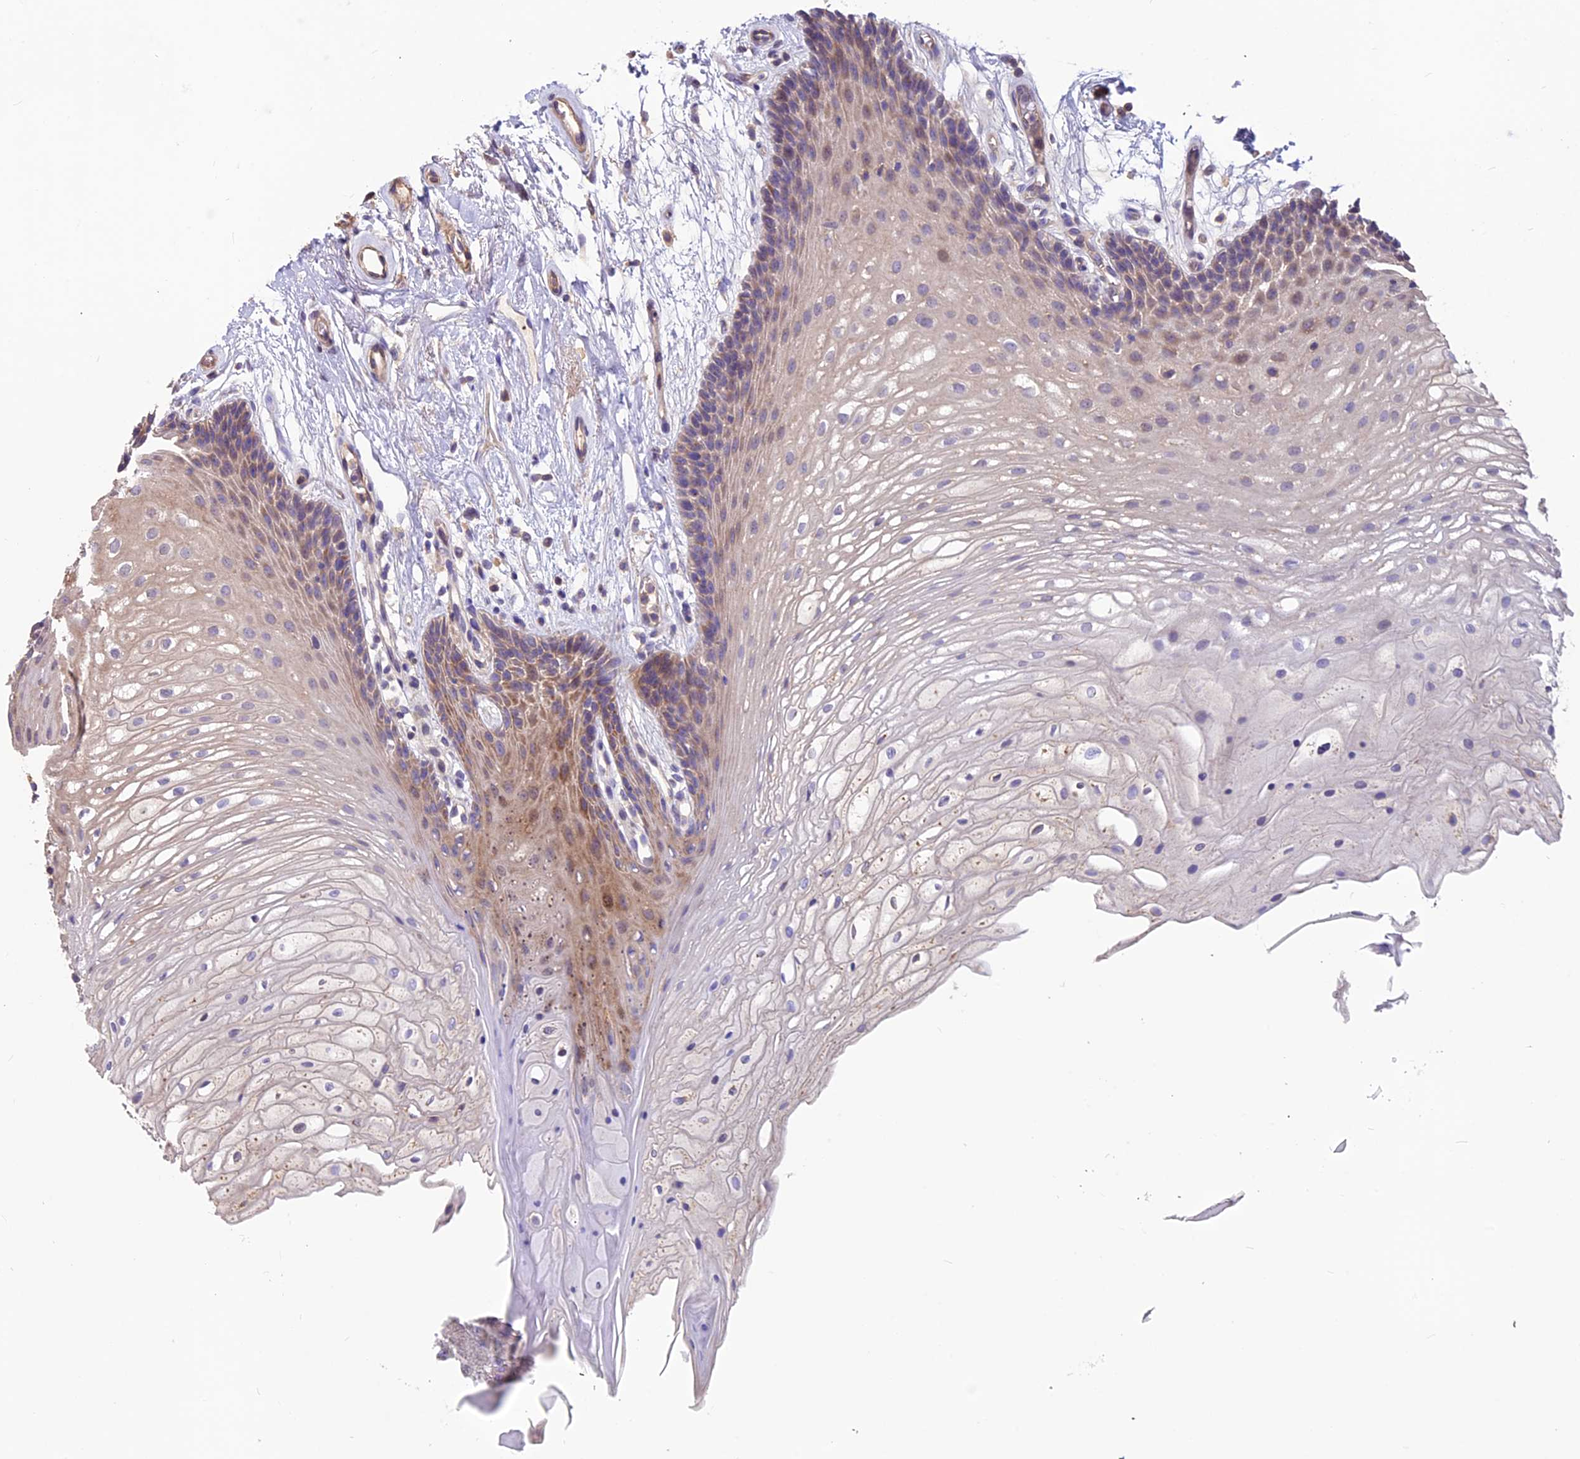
{"staining": {"intensity": "moderate", "quantity": "<25%", "location": "cytoplasmic/membranous"}, "tissue": "oral mucosa", "cell_type": "Squamous epithelial cells", "image_type": "normal", "snomed": [{"axis": "morphology", "description": "Normal tissue, NOS"}, {"axis": "topography", "description": "Oral tissue"}], "caption": "Immunohistochemical staining of benign human oral mucosa exhibits <25% levels of moderate cytoplasmic/membranous protein positivity in approximately <25% of squamous epithelial cells. The protein of interest is shown in brown color, while the nuclei are stained blue.", "gene": "ANO3", "patient": {"sex": "female", "age": 80}}